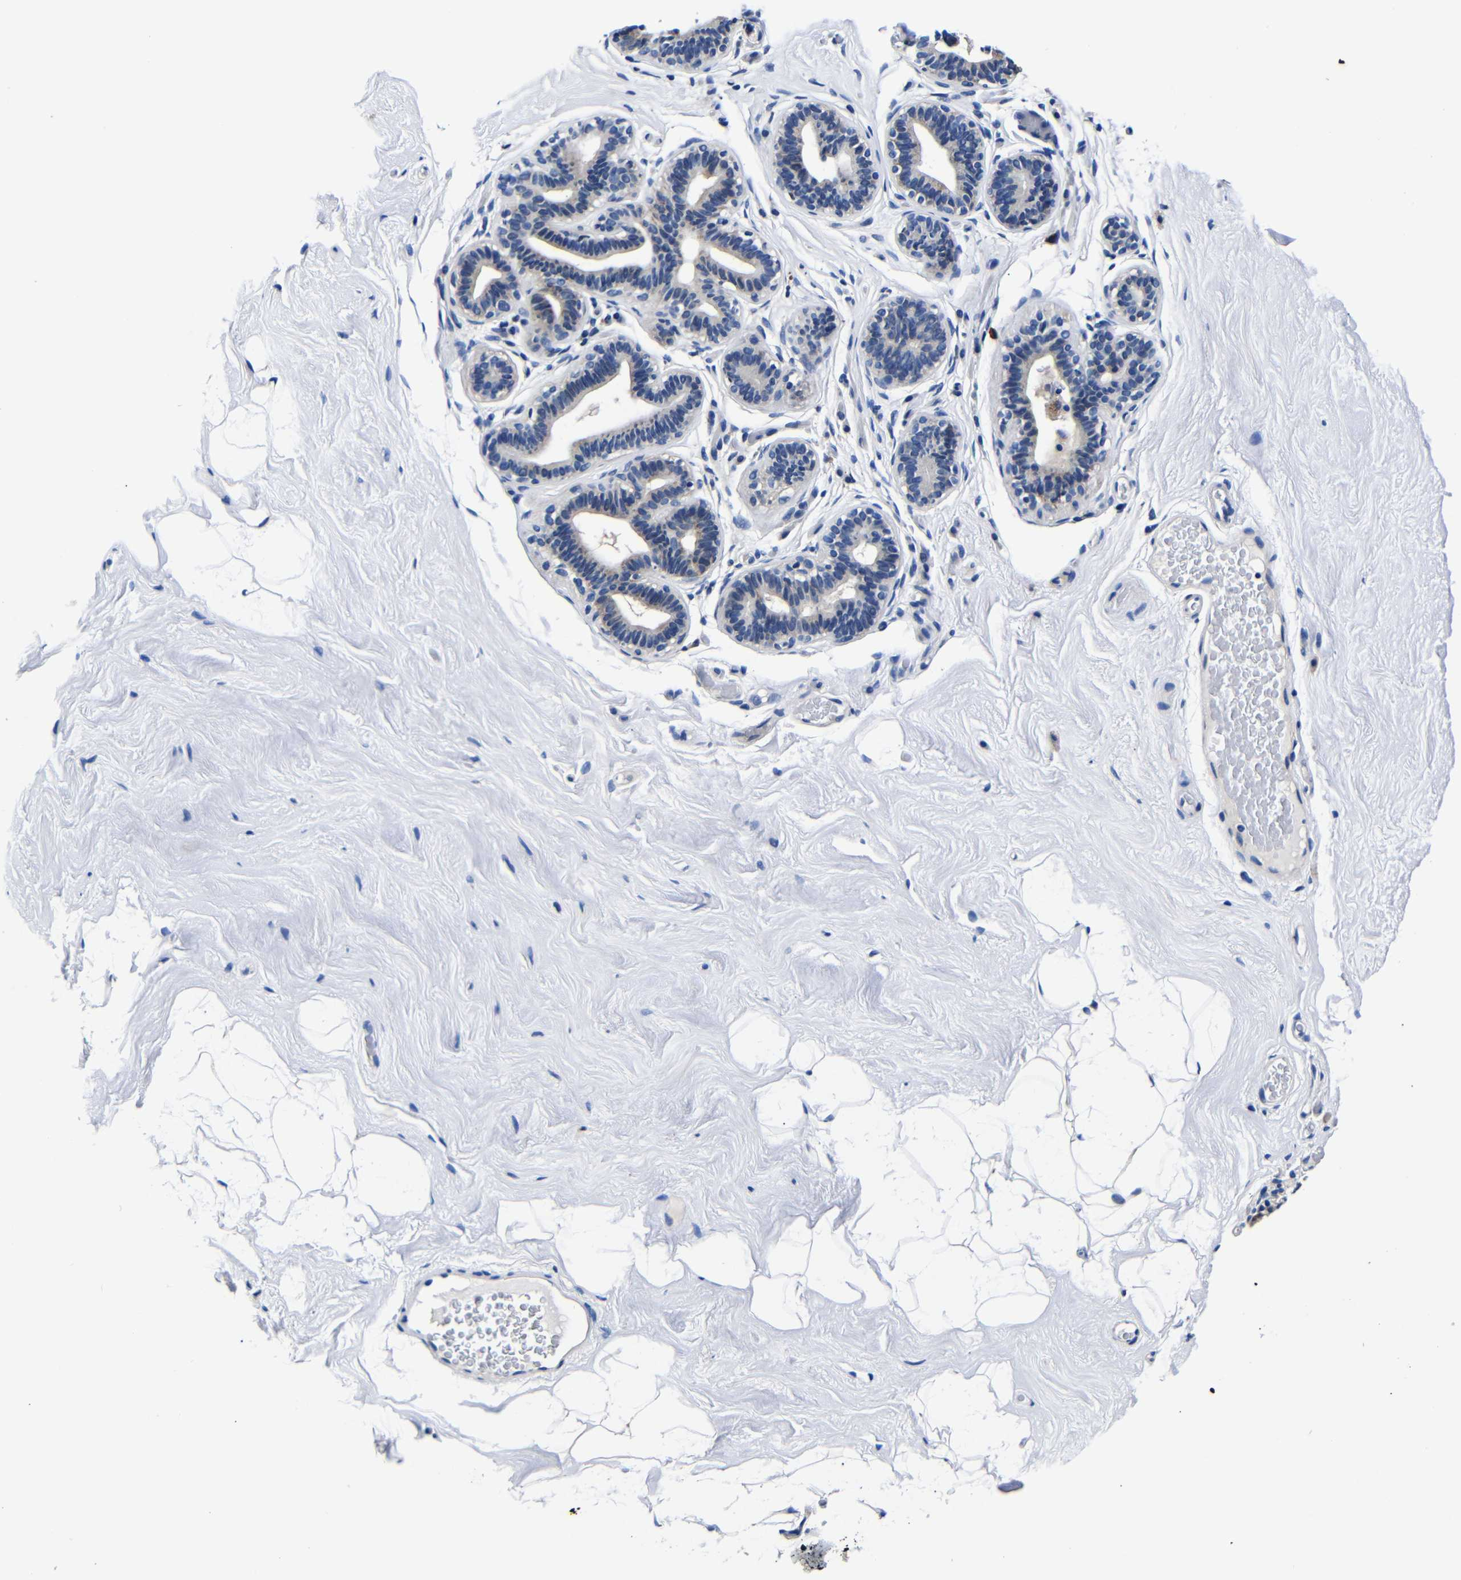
{"staining": {"intensity": "negative", "quantity": "none", "location": "none"}, "tissue": "breast", "cell_type": "Adipocytes", "image_type": "normal", "snomed": [{"axis": "morphology", "description": "Normal tissue, NOS"}, {"axis": "topography", "description": "Breast"}], "caption": "DAB (3,3'-diaminobenzidine) immunohistochemical staining of benign breast reveals no significant staining in adipocytes.", "gene": "DEPP1", "patient": {"sex": "female", "age": 75}}